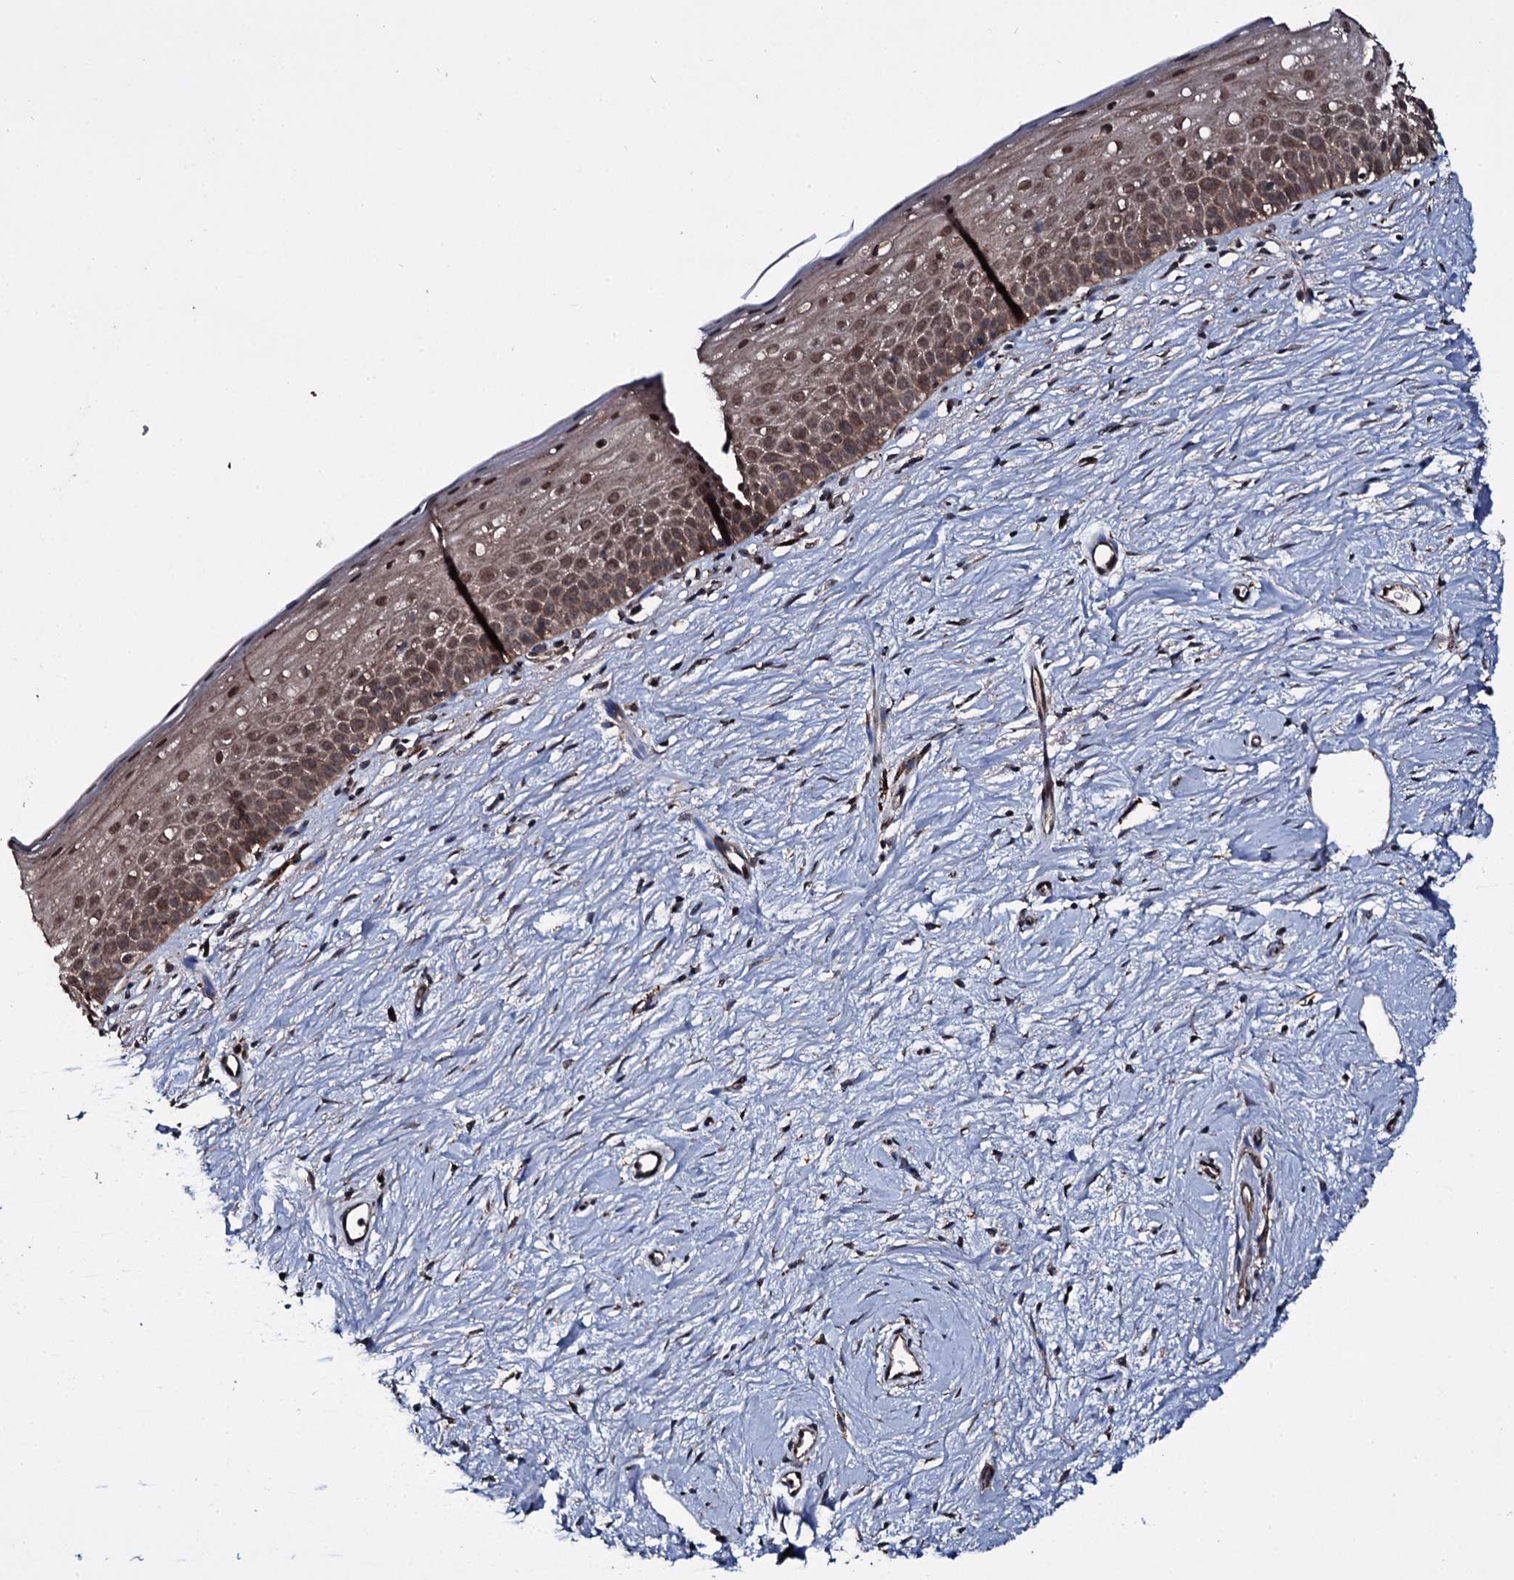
{"staining": {"intensity": "moderate", "quantity": ">75%", "location": "cytoplasmic/membranous"}, "tissue": "cervix", "cell_type": "Glandular cells", "image_type": "normal", "snomed": [{"axis": "morphology", "description": "Normal tissue, NOS"}, {"axis": "topography", "description": "Cervix"}], "caption": "Immunohistochemistry (IHC) micrograph of benign human cervix stained for a protein (brown), which reveals medium levels of moderate cytoplasmic/membranous staining in about >75% of glandular cells.", "gene": "MRPS31", "patient": {"sex": "female", "age": 57}}